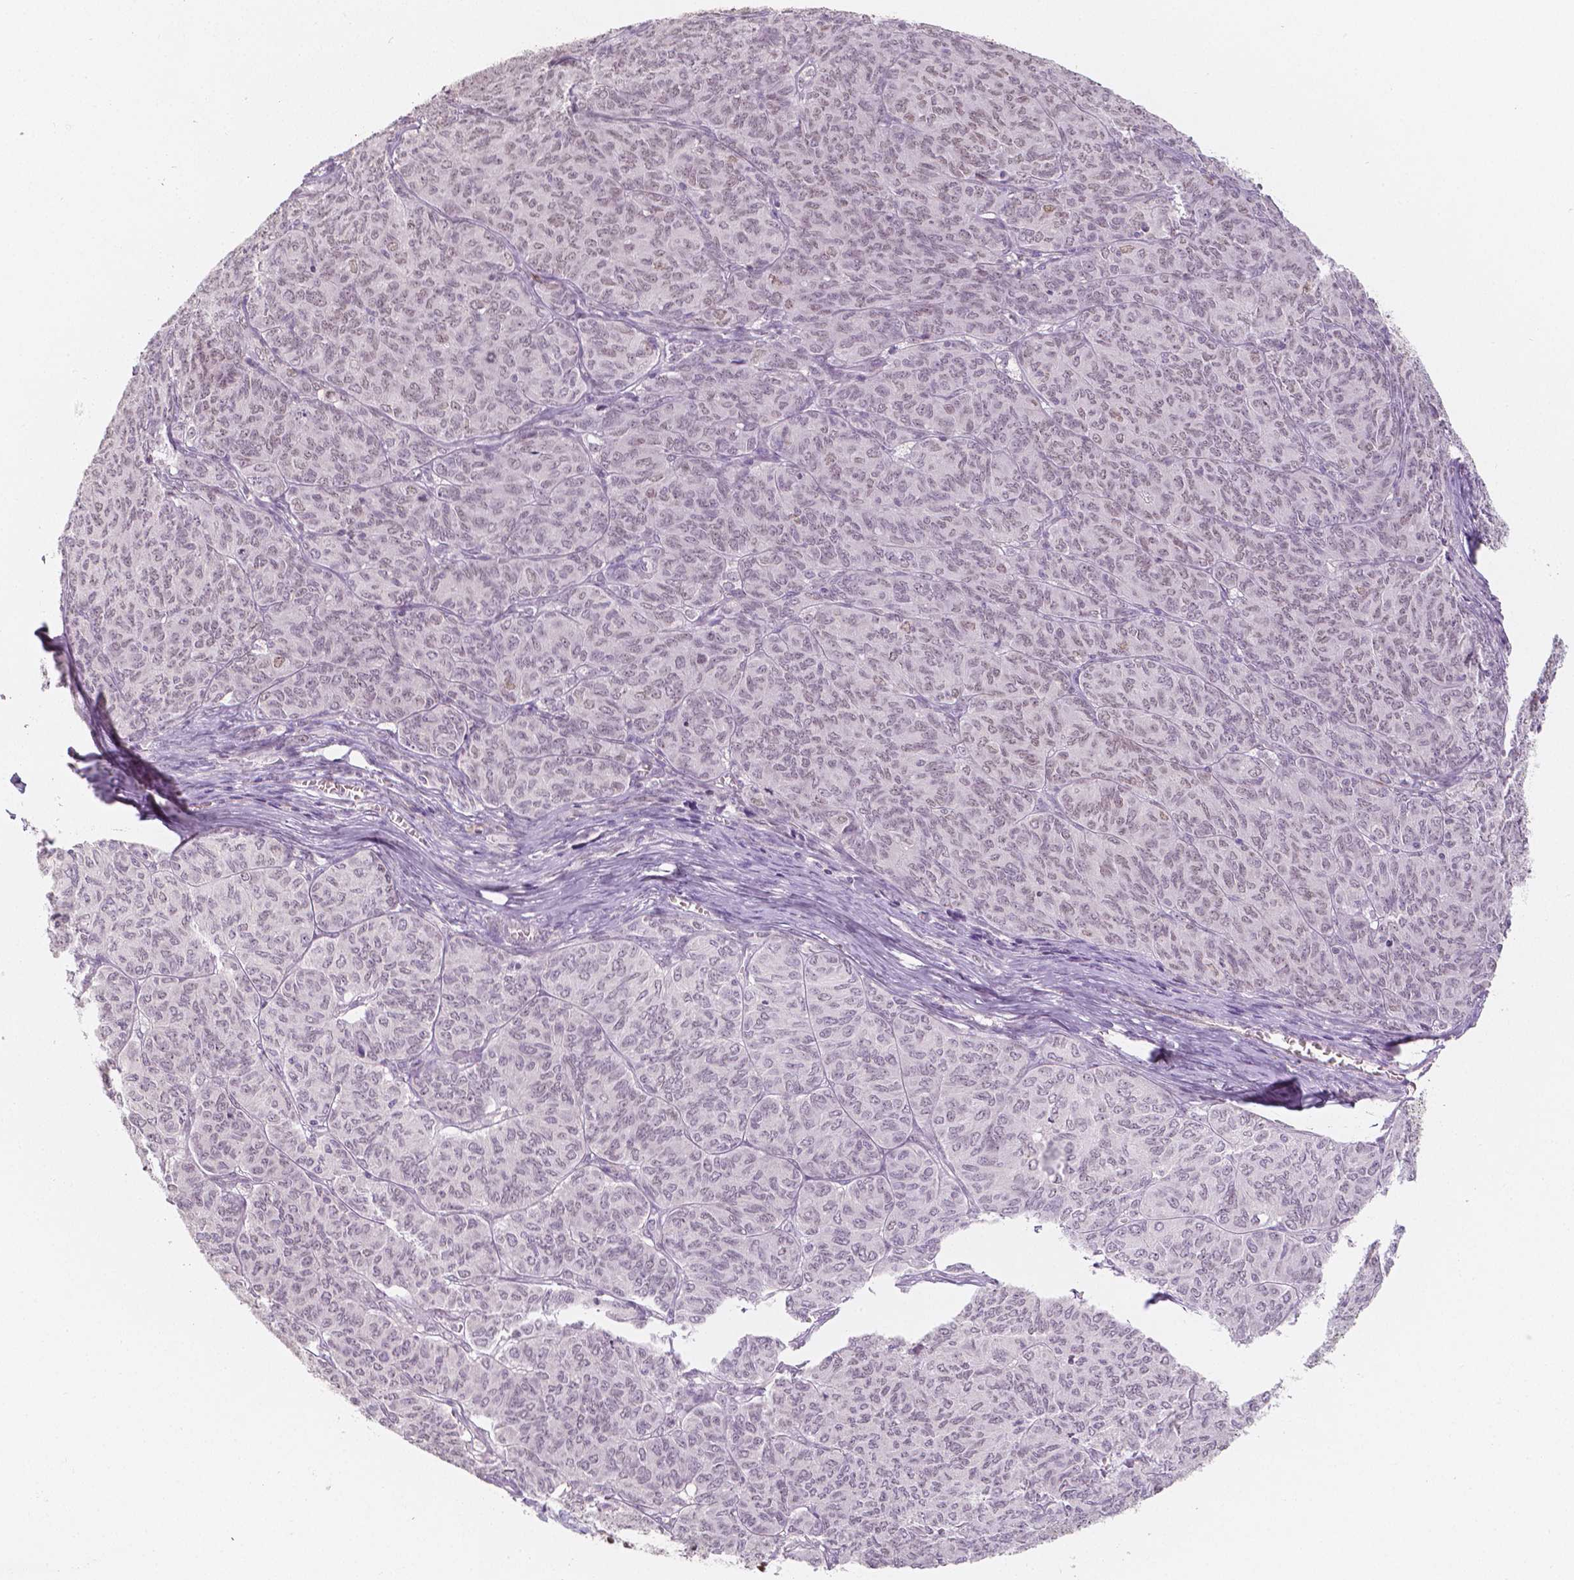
{"staining": {"intensity": "negative", "quantity": "none", "location": "none"}, "tissue": "ovarian cancer", "cell_type": "Tumor cells", "image_type": "cancer", "snomed": [{"axis": "morphology", "description": "Carcinoma, endometroid"}, {"axis": "topography", "description": "Ovary"}], "caption": "Ovarian cancer stained for a protein using immunohistochemistry displays no positivity tumor cells.", "gene": "KDM5B", "patient": {"sex": "female", "age": 80}}